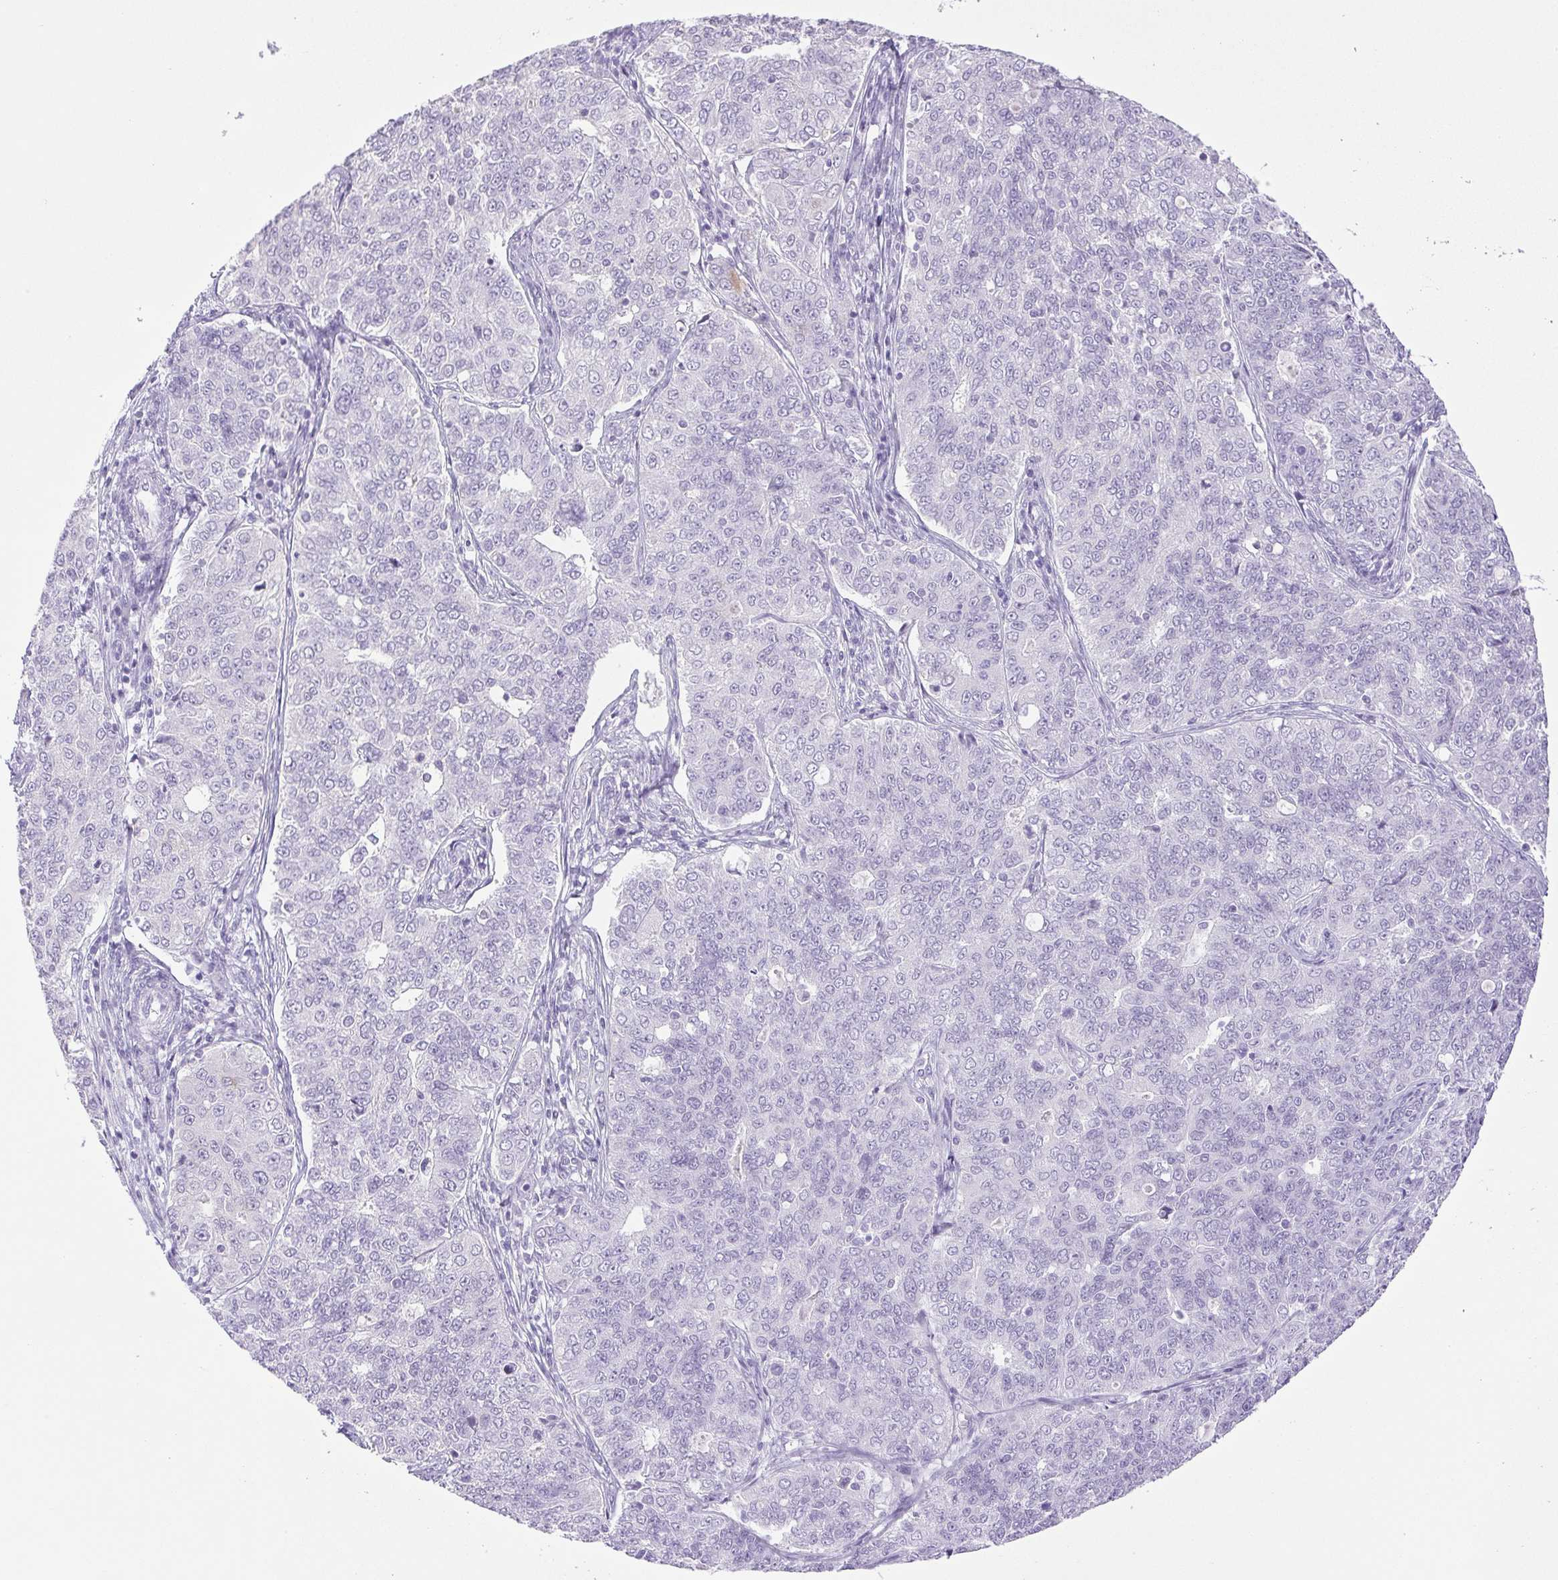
{"staining": {"intensity": "negative", "quantity": "none", "location": "none"}, "tissue": "endometrial cancer", "cell_type": "Tumor cells", "image_type": "cancer", "snomed": [{"axis": "morphology", "description": "Adenocarcinoma, NOS"}, {"axis": "topography", "description": "Endometrium"}], "caption": "This is an IHC histopathology image of human endometrial cancer. There is no positivity in tumor cells.", "gene": "HLA-G", "patient": {"sex": "female", "age": 43}}